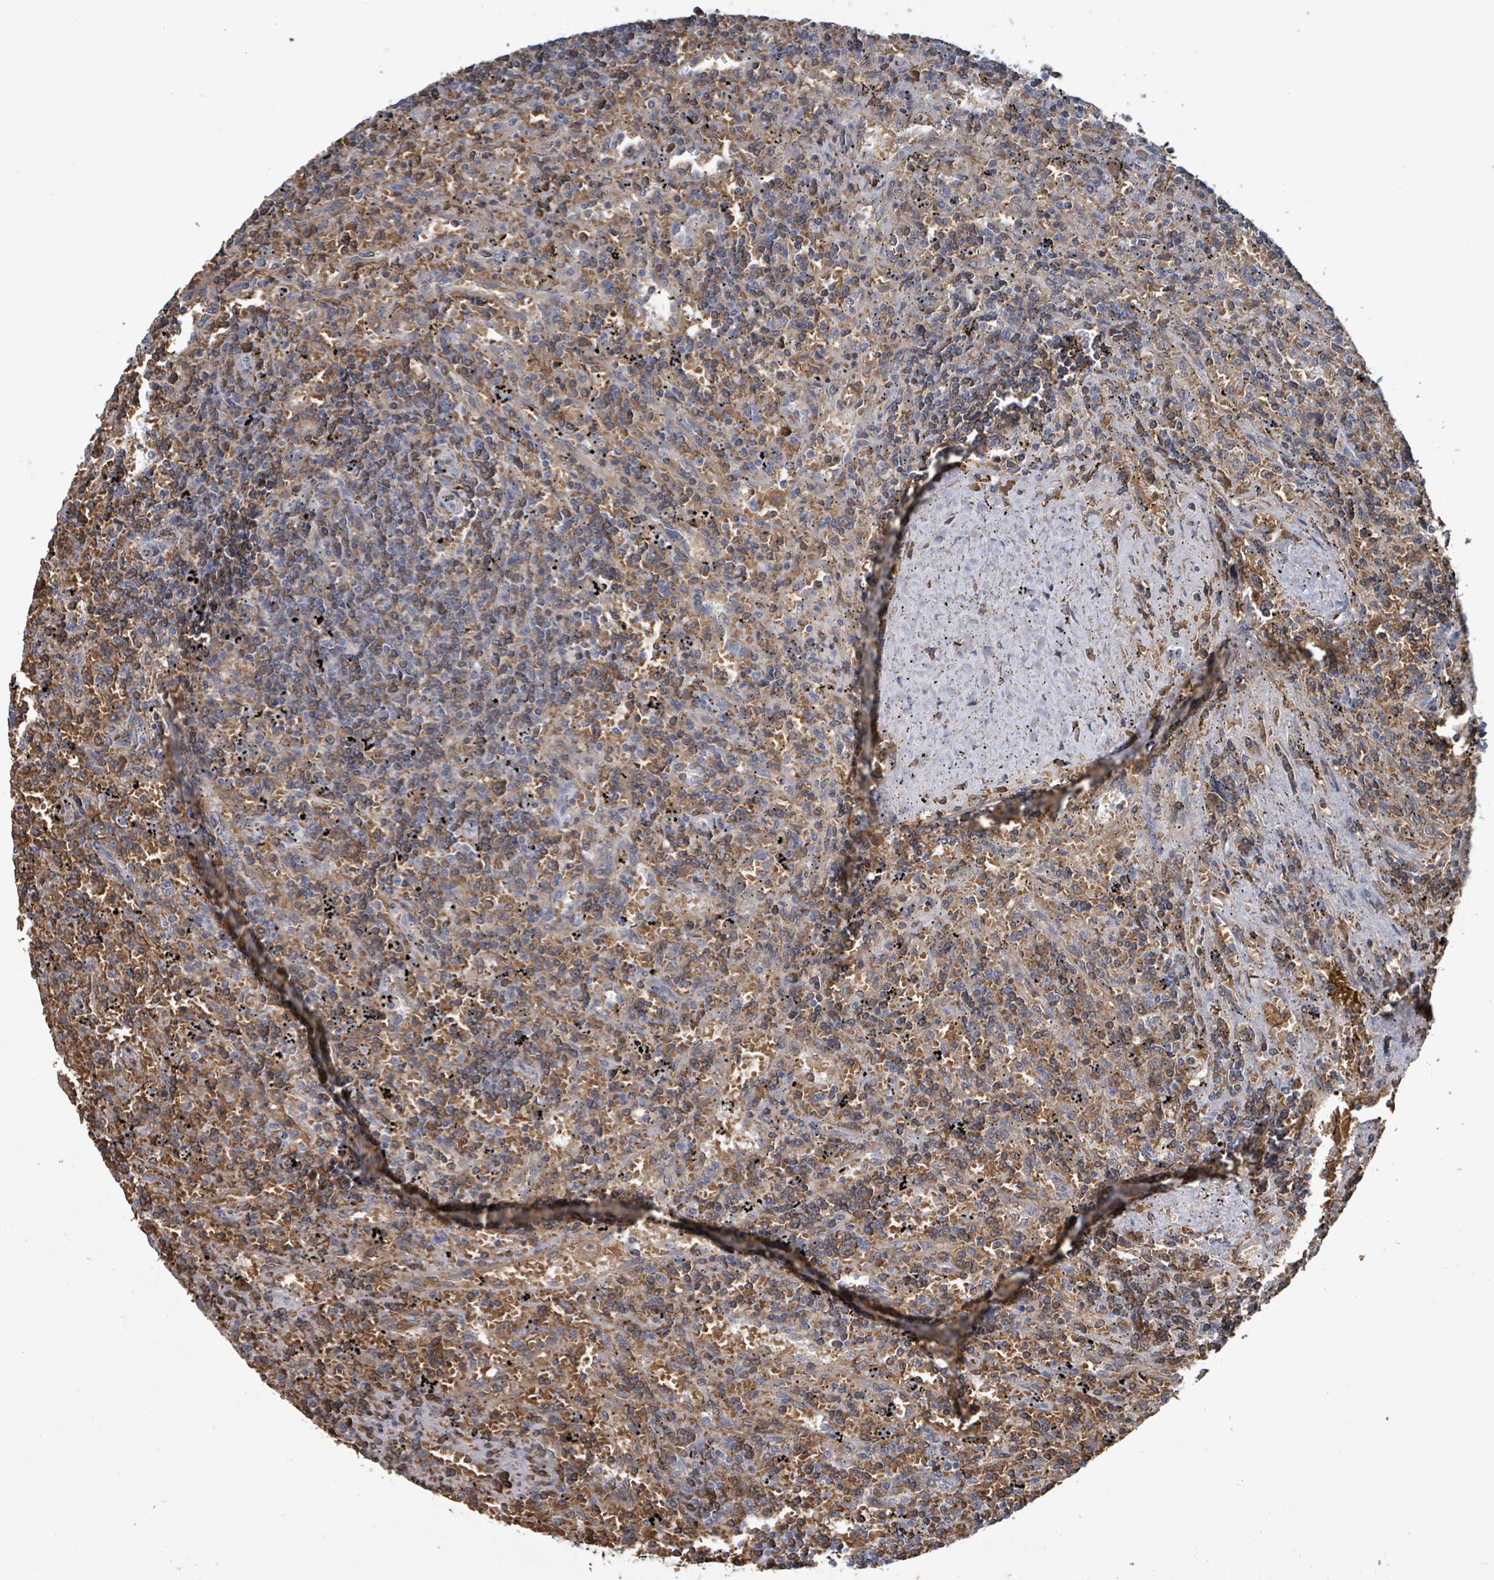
{"staining": {"intensity": "moderate", "quantity": "25%-75%", "location": "cytoplasmic/membranous"}, "tissue": "lymphoma", "cell_type": "Tumor cells", "image_type": "cancer", "snomed": [{"axis": "morphology", "description": "Malignant lymphoma, non-Hodgkin's type, Low grade"}, {"axis": "topography", "description": "Spleen"}], "caption": "Low-grade malignant lymphoma, non-Hodgkin's type stained for a protein displays moderate cytoplasmic/membranous positivity in tumor cells. (Stains: DAB (3,3'-diaminobenzidine) in brown, nuclei in blue, Microscopy: brightfield microscopy at high magnification).", "gene": "SEBOX", "patient": {"sex": "male", "age": 76}}